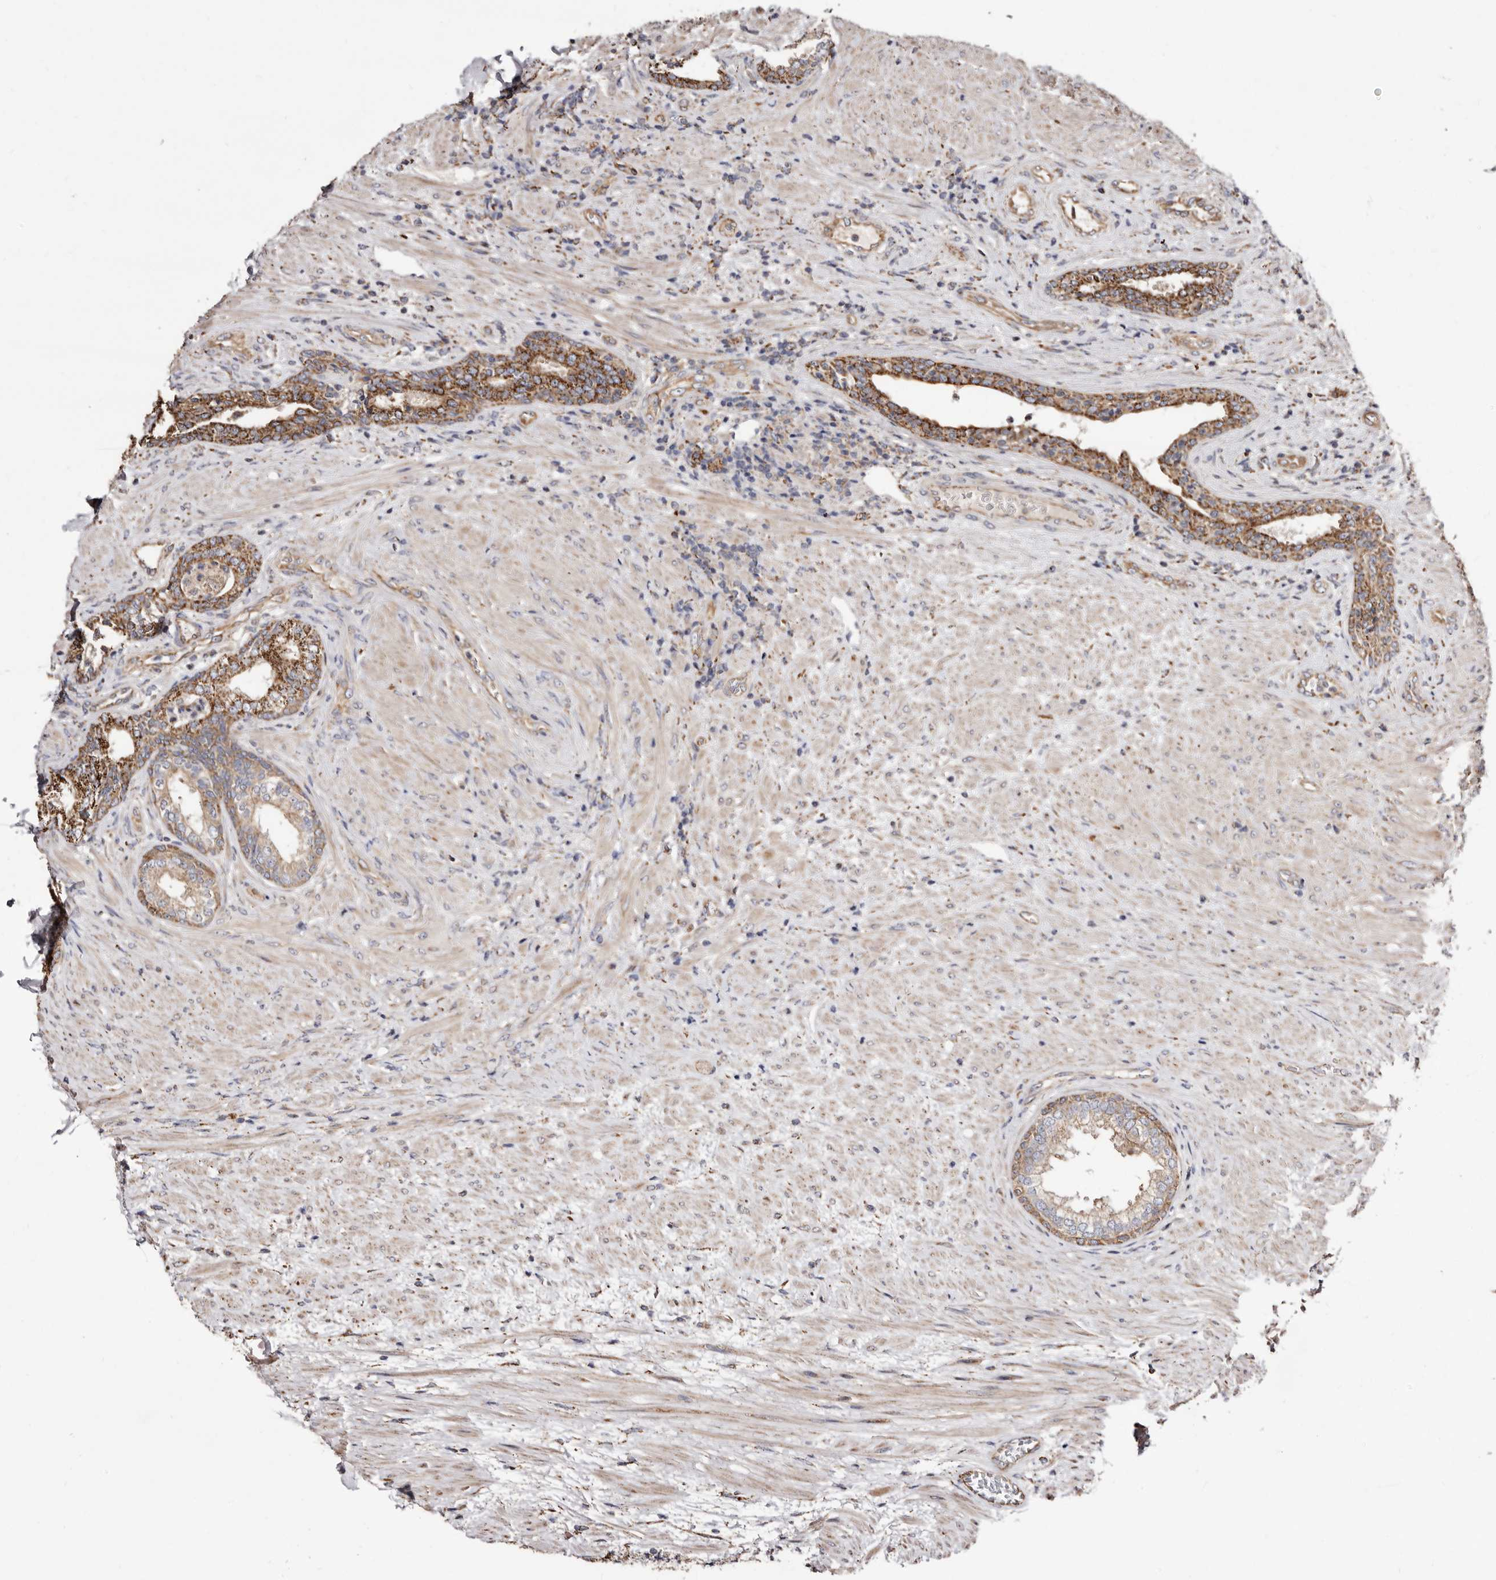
{"staining": {"intensity": "strong", "quantity": "25%-75%", "location": "cytoplasmic/membranous"}, "tissue": "prostate", "cell_type": "Glandular cells", "image_type": "normal", "snomed": [{"axis": "morphology", "description": "Normal tissue, NOS"}, {"axis": "topography", "description": "Prostate"}], "caption": "Immunohistochemistry micrograph of benign human prostate stained for a protein (brown), which displays high levels of strong cytoplasmic/membranous positivity in about 25%-75% of glandular cells.", "gene": "LUZP1", "patient": {"sex": "male", "age": 76}}